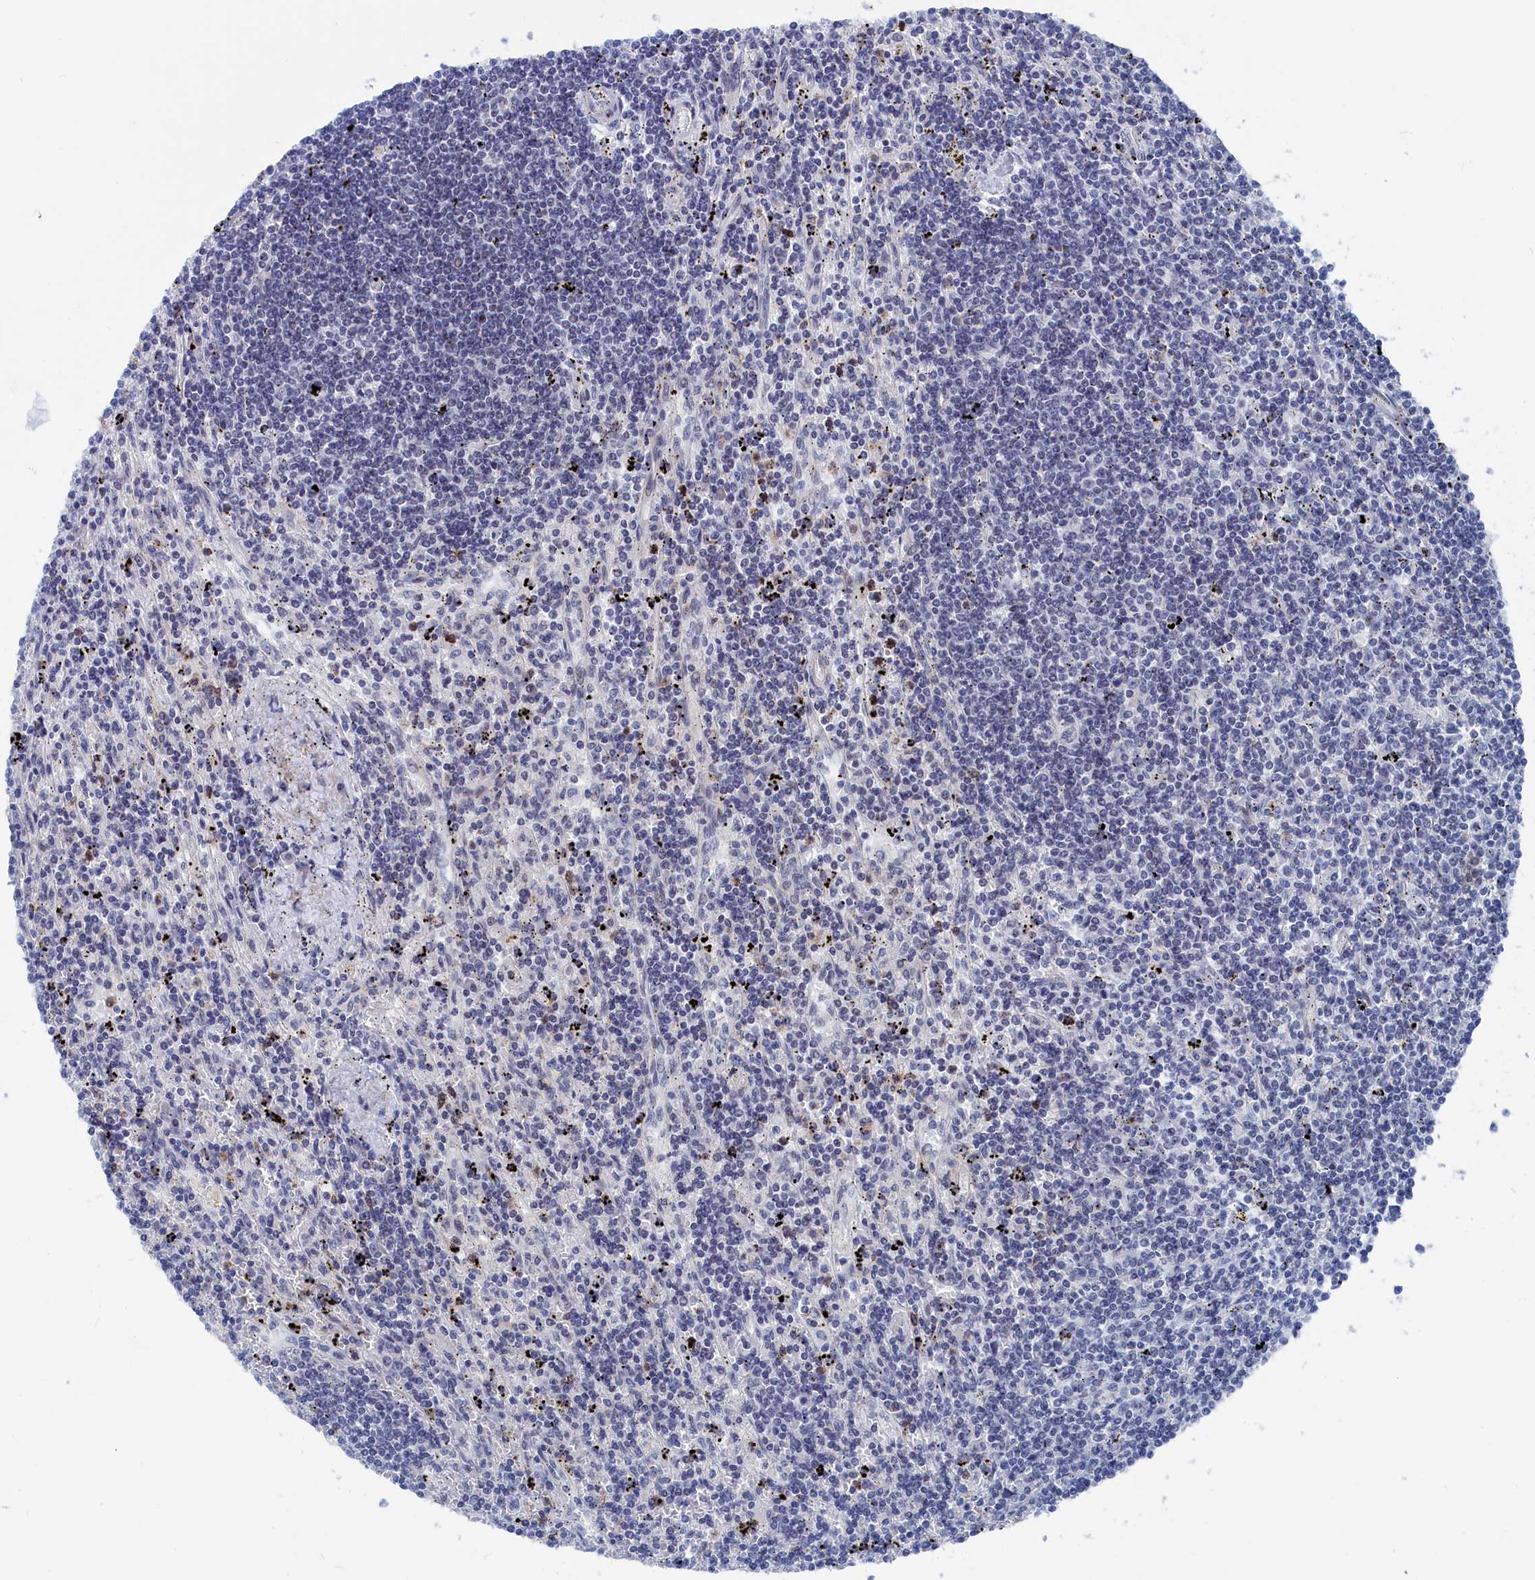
{"staining": {"intensity": "negative", "quantity": "none", "location": "none"}, "tissue": "lymphoma", "cell_type": "Tumor cells", "image_type": "cancer", "snomed": [{"axis": "morphology", "description": "Malignant lymphoma, non-Hodgkin's type, Low grade"}, {"axis": "topography", "description": "Spleen"}], "caption": "Human malignant lymphoma, non-Hodgkin's type (low-grade) stained for a protein using immunohistochemistry (IHC) exhibits no expression in tumor cells.", "gene": "MARCHF3", "patient": {"sex": "male", "age": 76}}